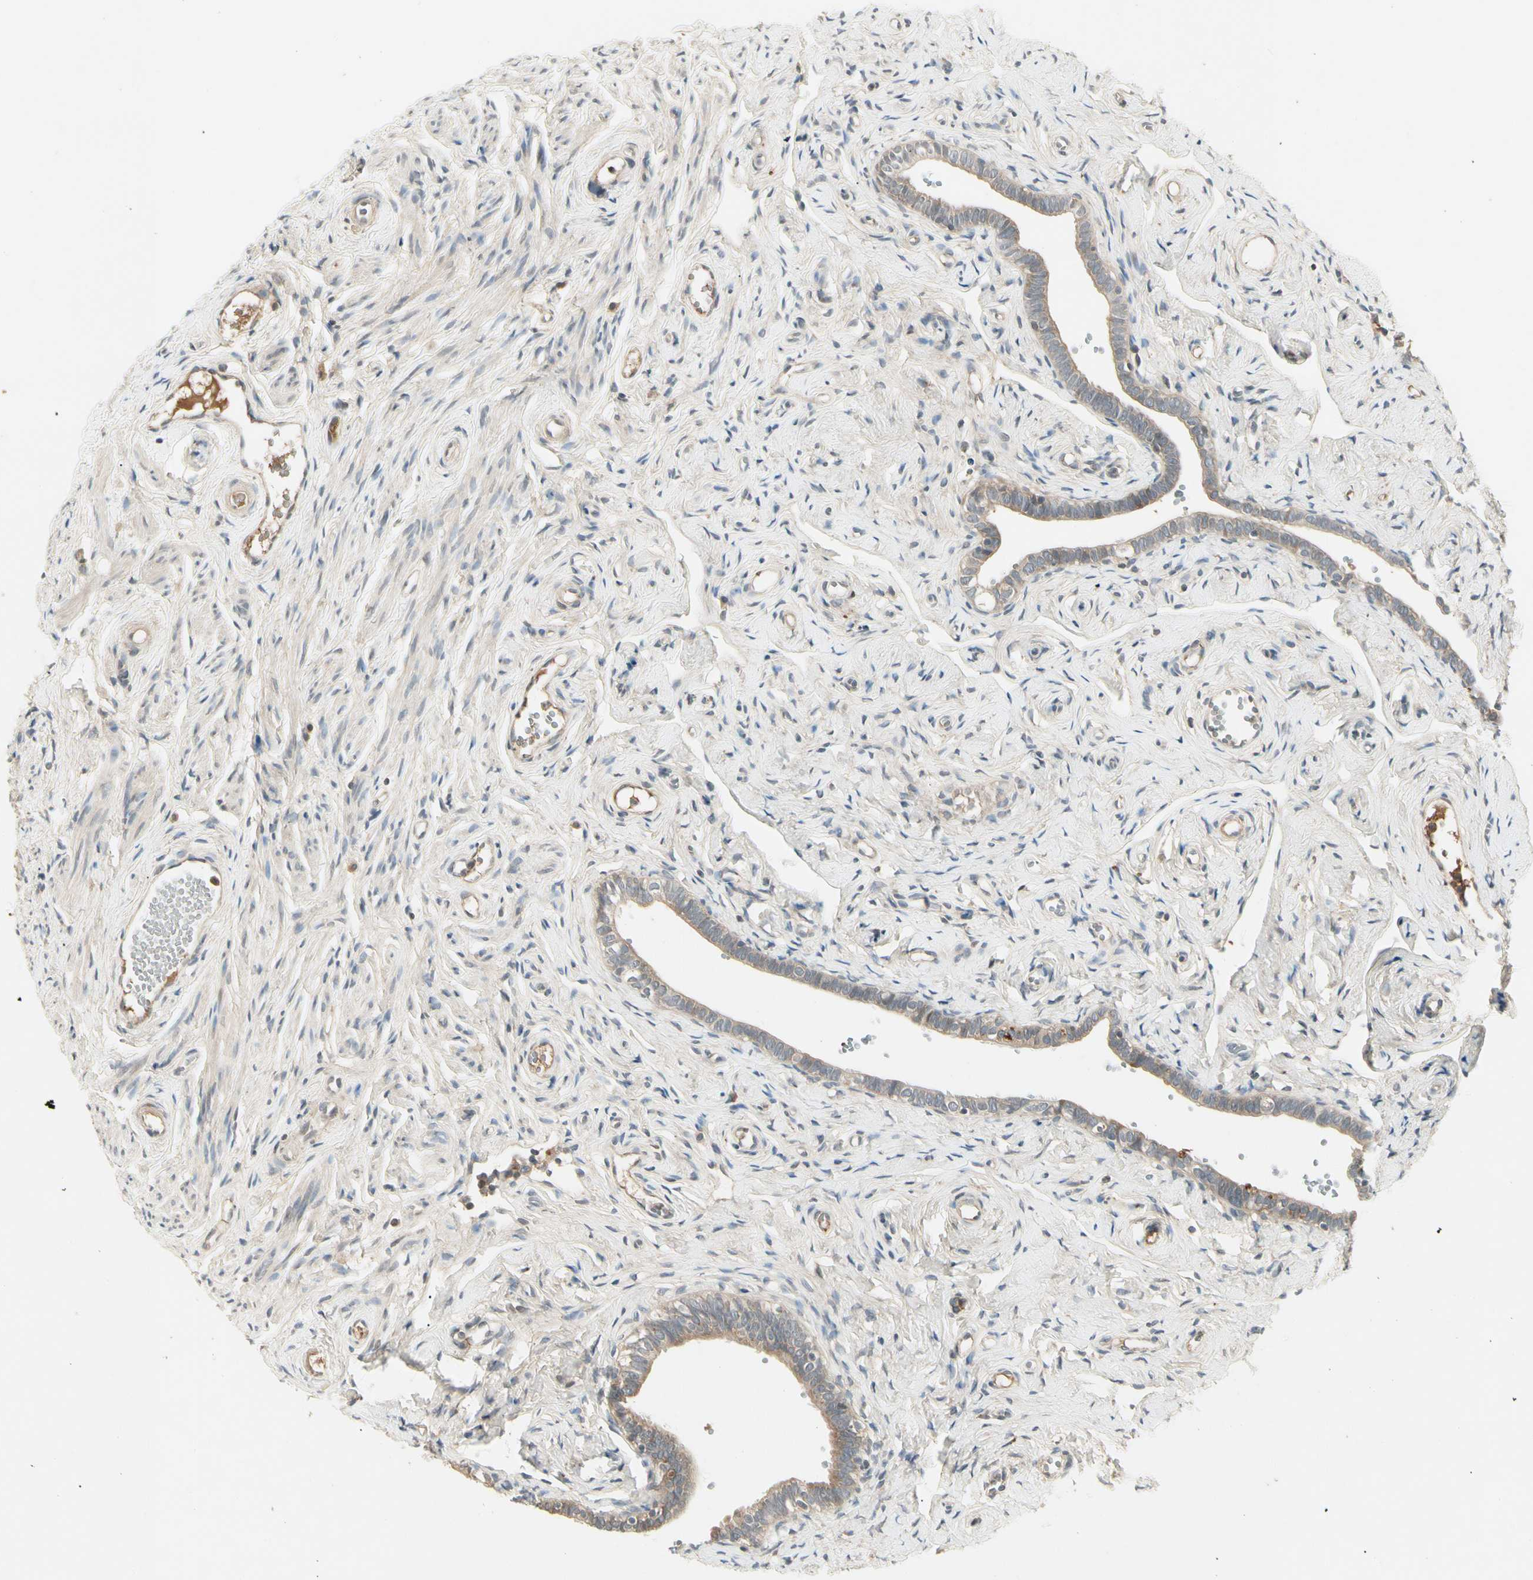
{"staining": {"intensity": "weak", "quantity": ">75%", "location": "cytoplasmic/membranous"}, "tissue": "fallopian tube", "cell_type": "Glandular cells", "image_type": "normal", "snomed": [{"axis": "morphology", "description": "Normal tissue, NOS"}, {"axis": "topography", "description": "Fallopian tube"}], "caption": "The histopathology image reveals a brown stain indicating the presence of a protein in the cytoplasmic/membranous of glandular cells in fallopian tube.", "gene": "CCL4", "patient": {"sex": "female", "age": 71}}